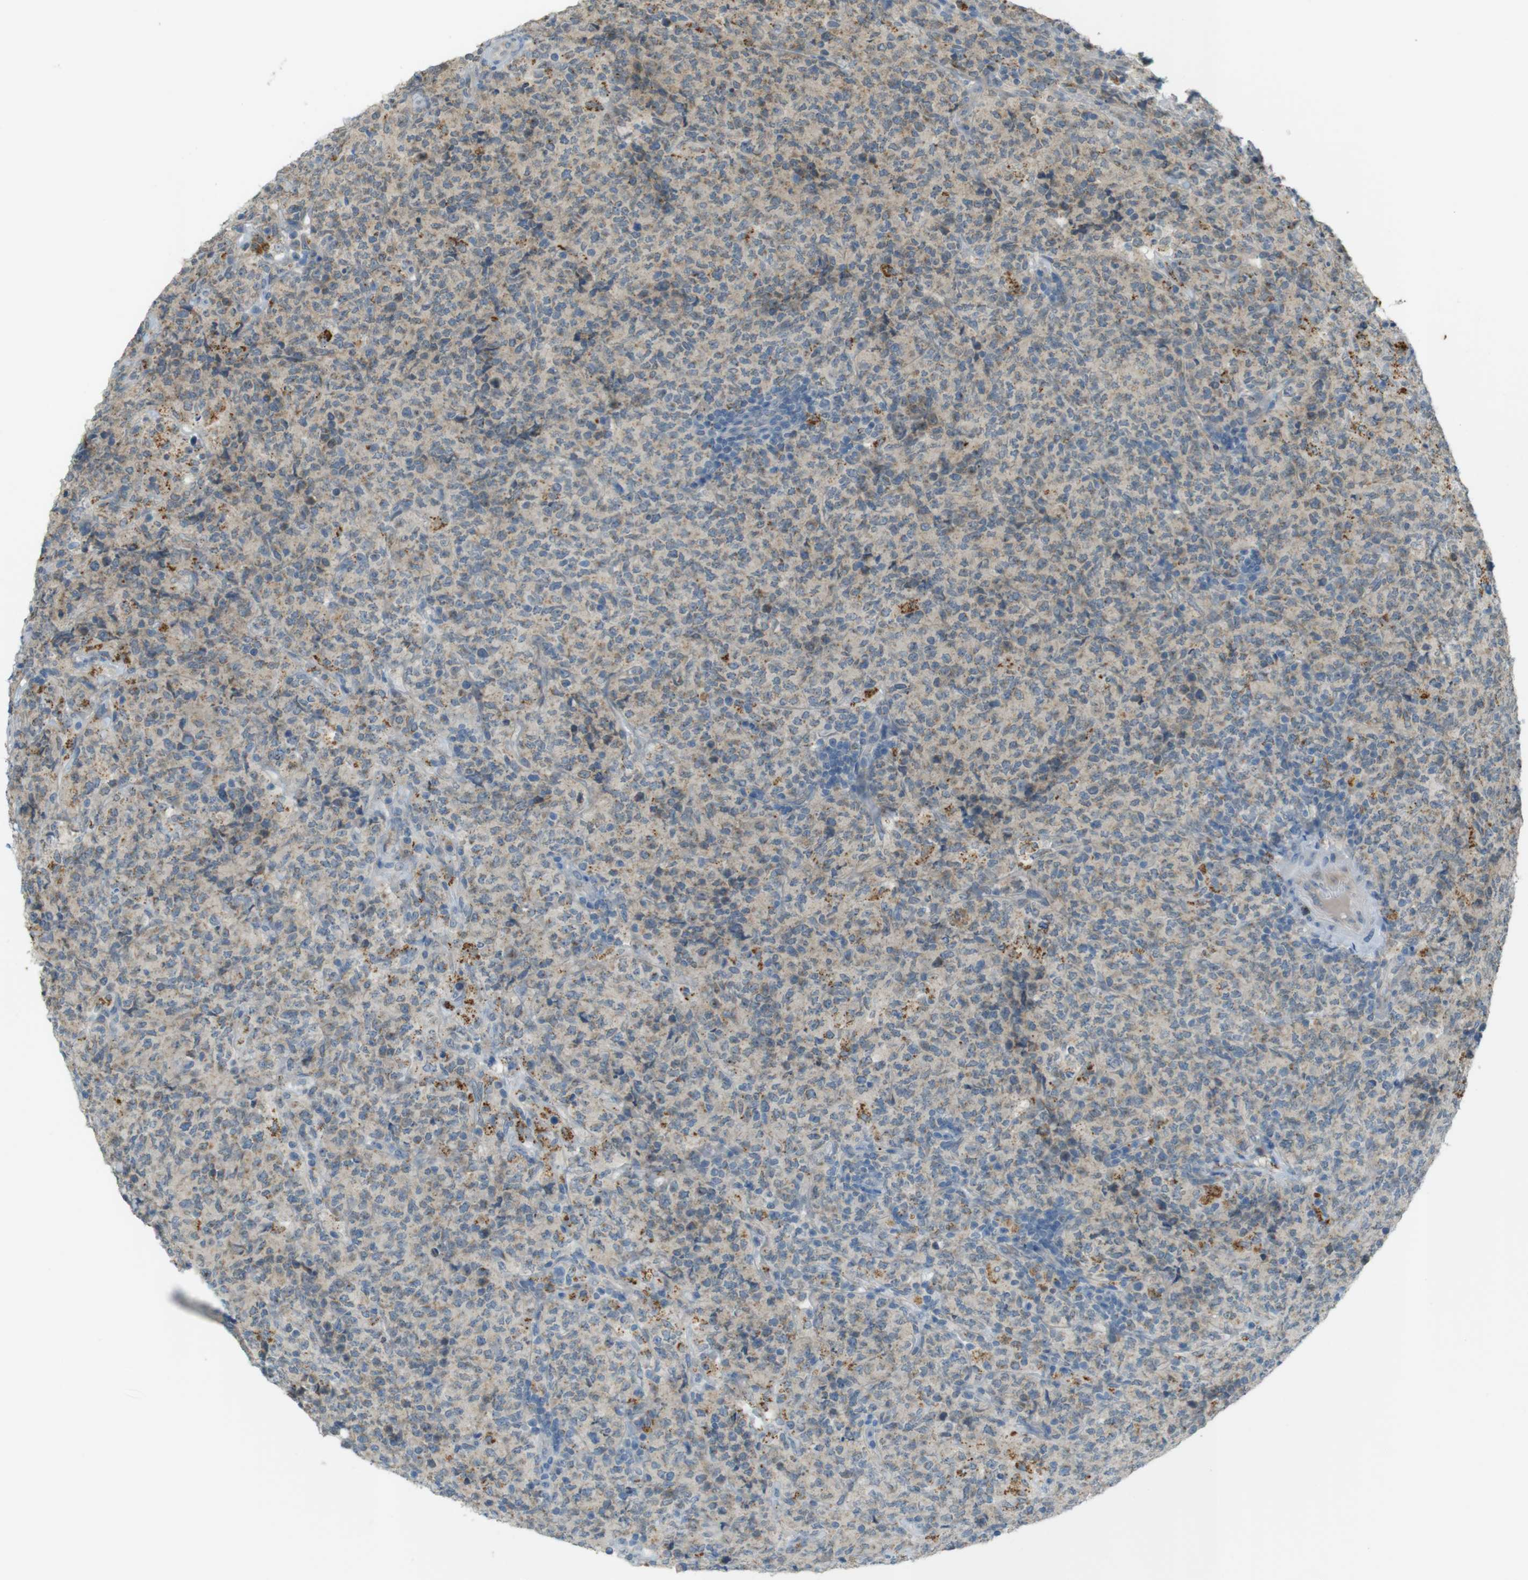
{"staining": {"intensity": "moderate", "quantity": ">75%", "location": "cytoplasmic/membranous"}, "tissue": "lymphoma", "cell_type": "Tumor cells", "image_type": "cancer", "snomed": [{"axis": "morphology", "description": "Malignant lymphoma, non-Hodgkin's type, High grade"}, {"axis": "topography", "description": "Tonsil"}], "caption": "Immunohistochemical staining of human lymphoma shows moderate cytoplasmic/membranous protein positivity in approximately >75% of tumor cells.", "gene": "UGT8", "patient": {"sex": "female", "age": 36}}